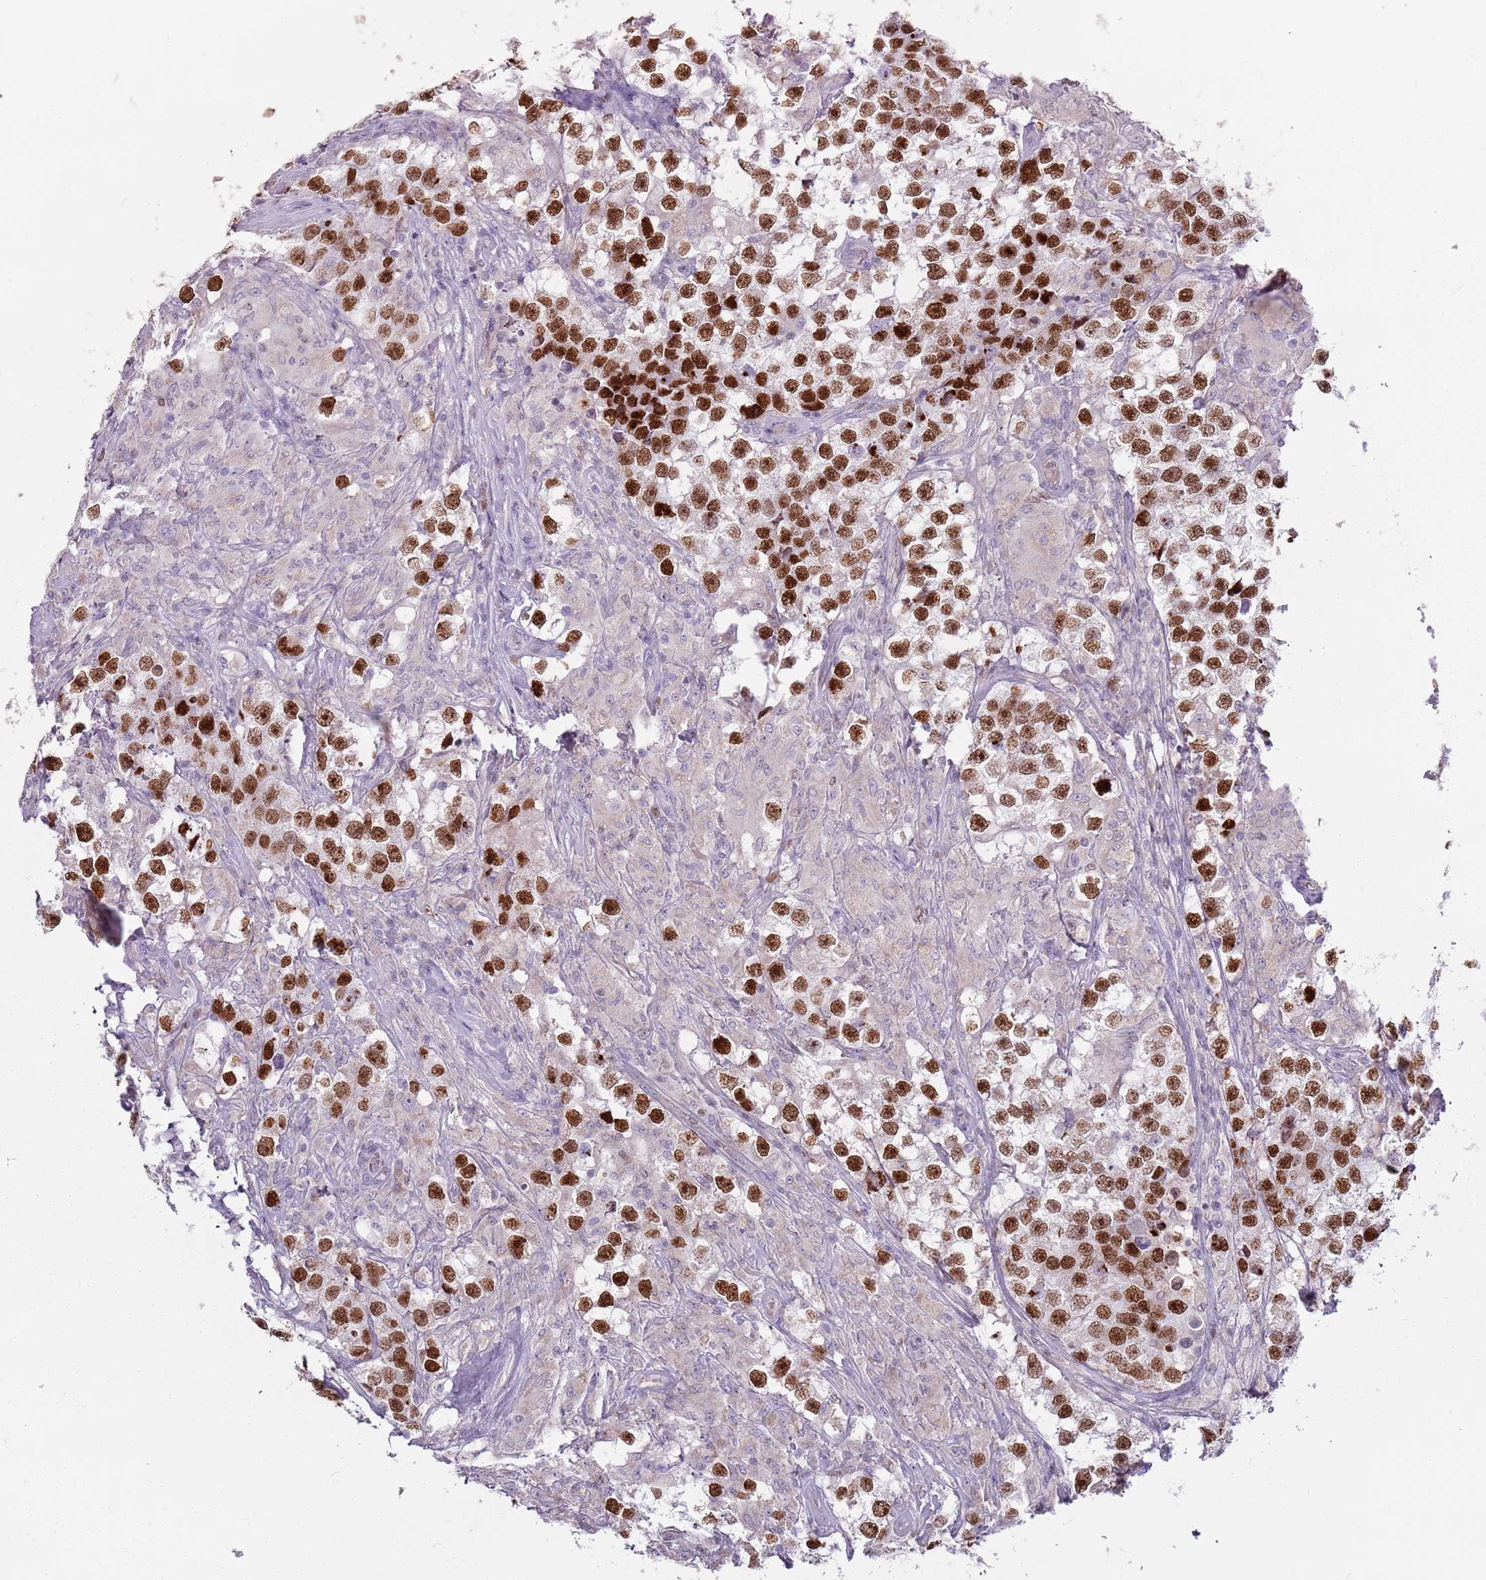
{"staining": {"intensity": "strong", "quantity": ">75%", "location": "nuclear"}, "tissue": "testis cancer", "cell_type": "Tumor cells", "image_type": "cancer", "snomed": [{"axis": "morphology", "description": "Seminoma, NOS"}, {"axis": "topography", "description": "Testis"}], "caption": "Immunohistochemical staining of testis seminoma exhibits high levels of strong nuclear expression in about >75% of tumor cells.", "gene": "SYS1", "patient": {"sex": "male", "age": 46}}